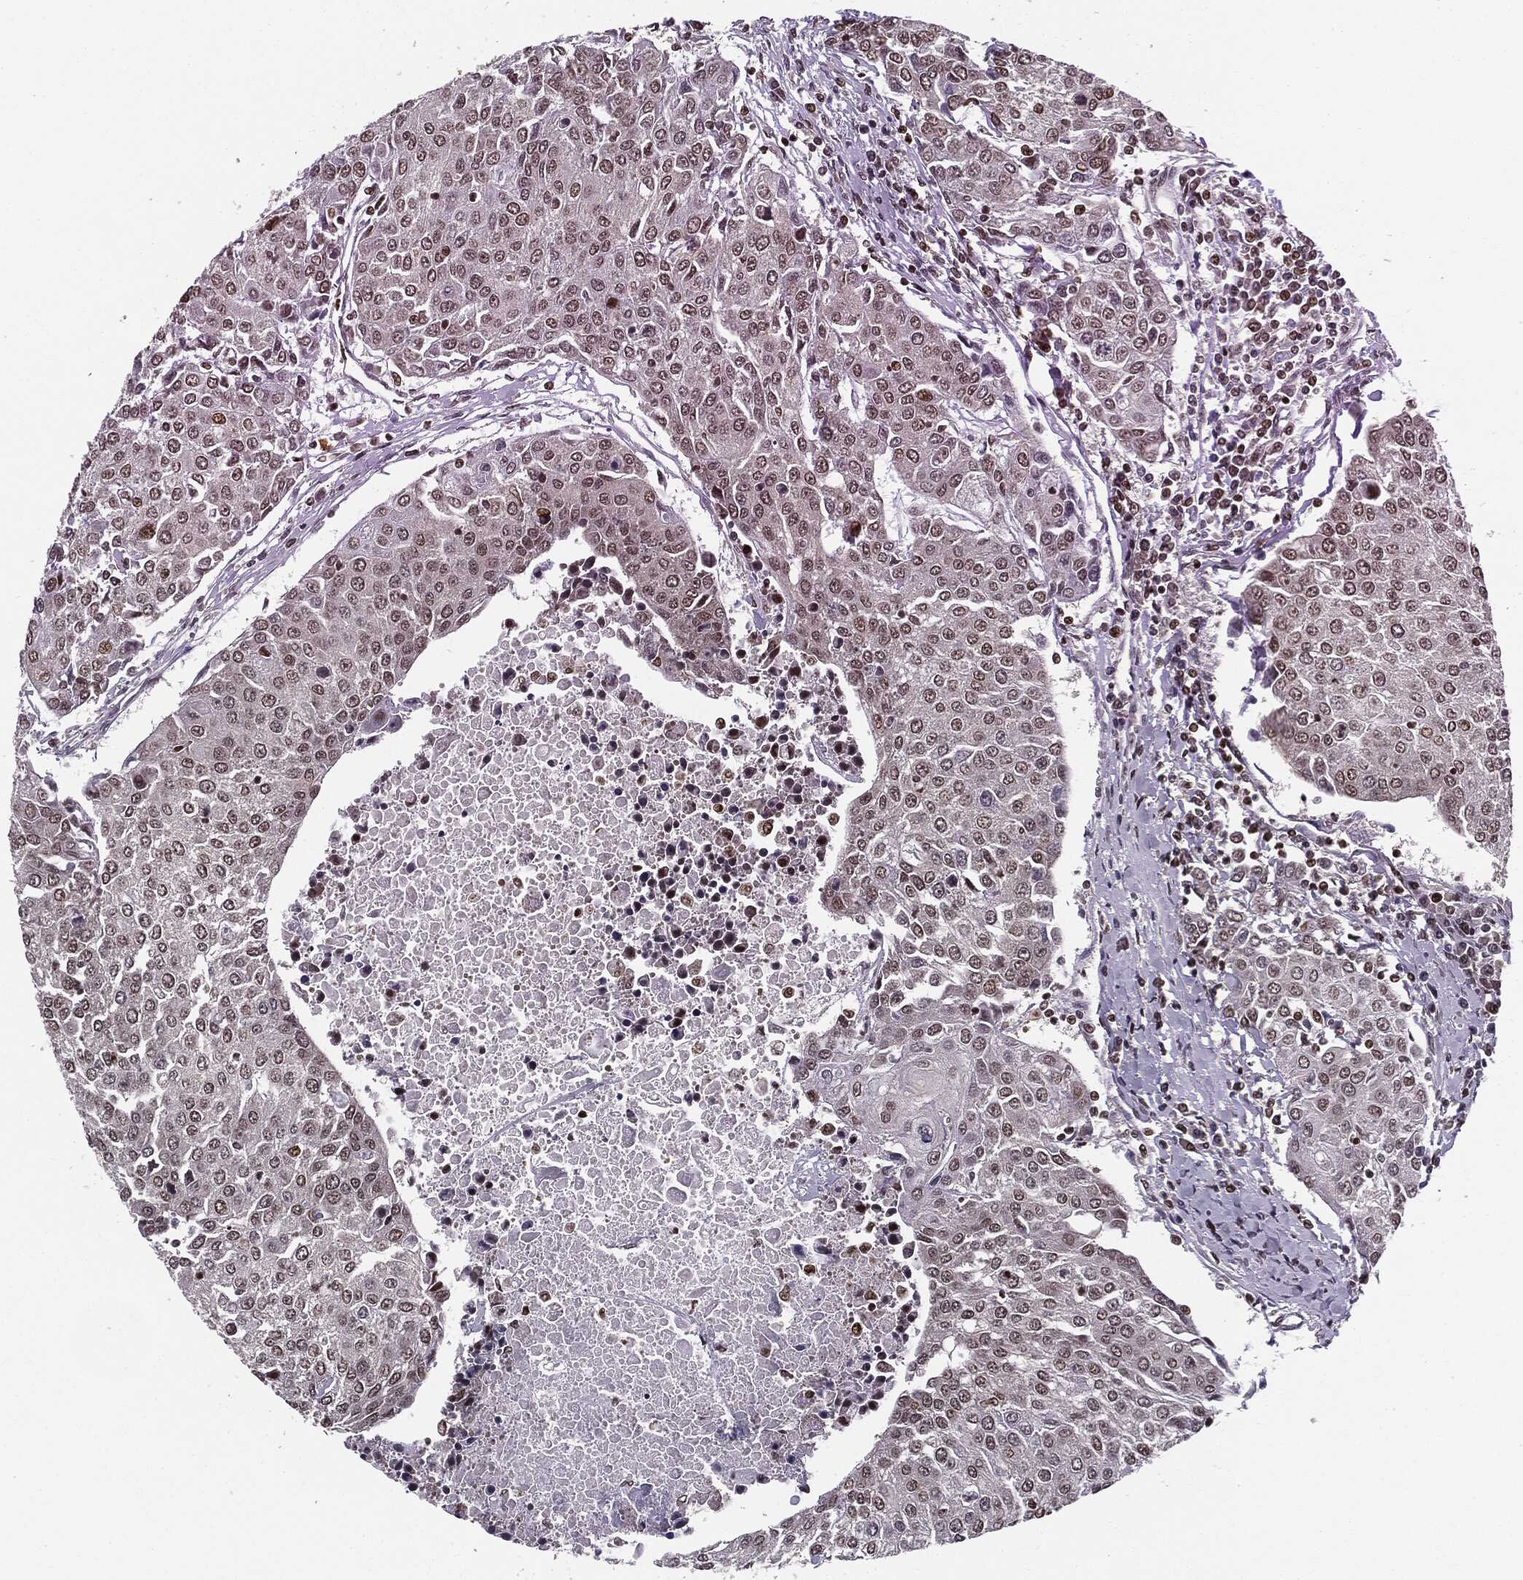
{"staining": {"intensity": "moderate", "quantity": "<25%", "location": "nuclear"}, "tissue": "urothelial cancer", "cell_type": "Tumor cells", "image_type": "cancer", "snomed": [{"axis": "morphology", "description": "Urothelial carcinoma, High grade"}, {"axis": "topography", "description": "Urinary bladder"}], "caption": "High-grade urothelial carcinoma was stained to show a protein in brown. There is low levels of moderate nuclear expression in about <25% of tumor cells.", "gene": "TBC1D22A", "patient": {"sex": "female", "age": 85}}